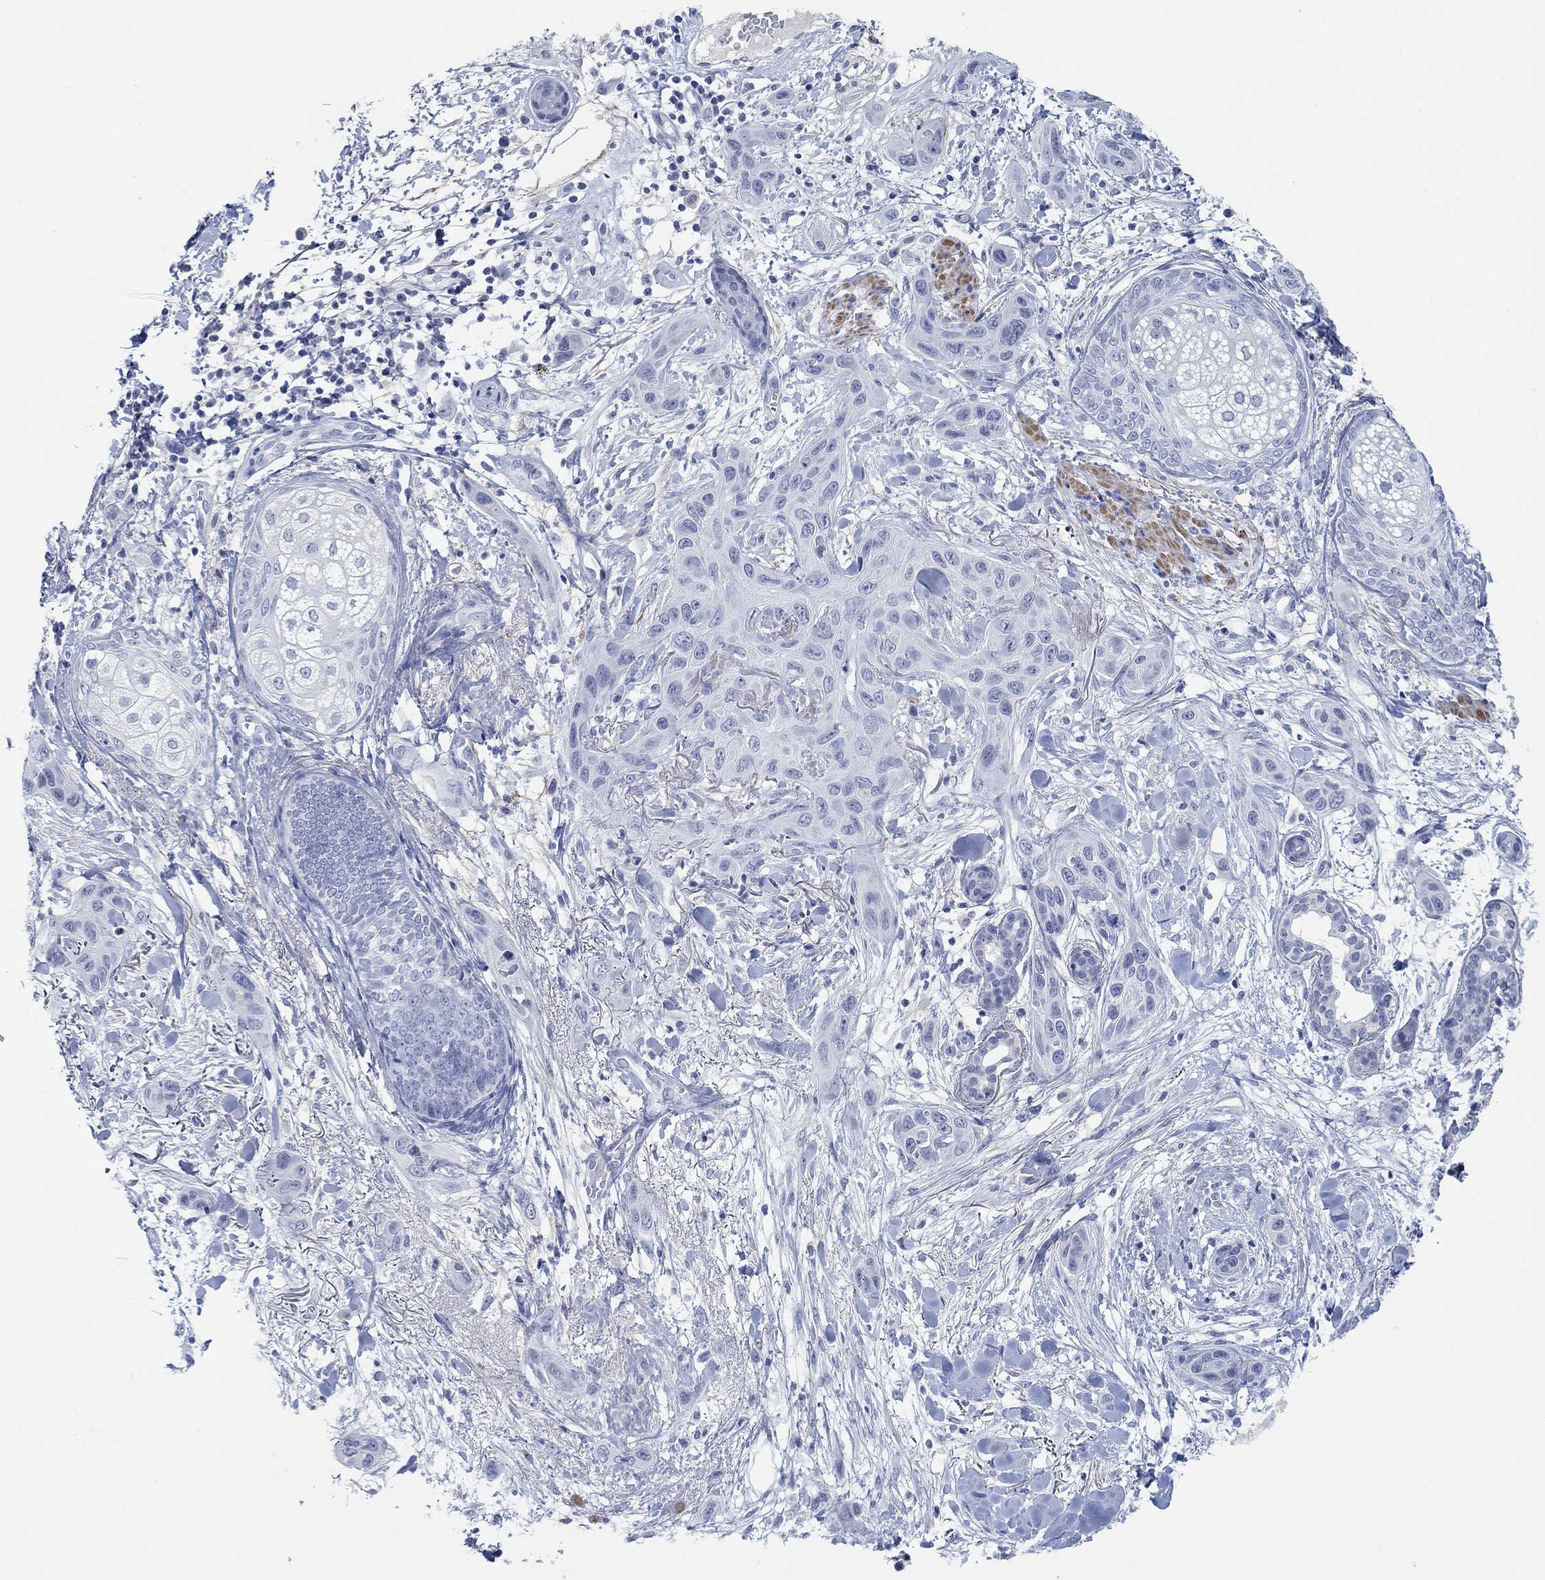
{"staining": {"intensity": "negative", "quantity": "none", "location": "none"}, "tissue": "skin cancer", "cell_type": "Tumor cells", "image_type": "cancer", "snomed": [{"axis": "morphology", "description": "Squamous cell carcinoma, NOS"}, {"axis": "topography", "description": "Skin"}], "caption": "High magnification brightfield microscopy of skin cancer (squamous cell carcinoma) stained with DAB (3,3'-diaminobenzidine) (brown) and counterstained with hematoxylin (blue): tumor cells show no significant expression. Nuclei are stained in blue.", "gene": "PDYN", "patient": {"sex": "male", "age": 78}}